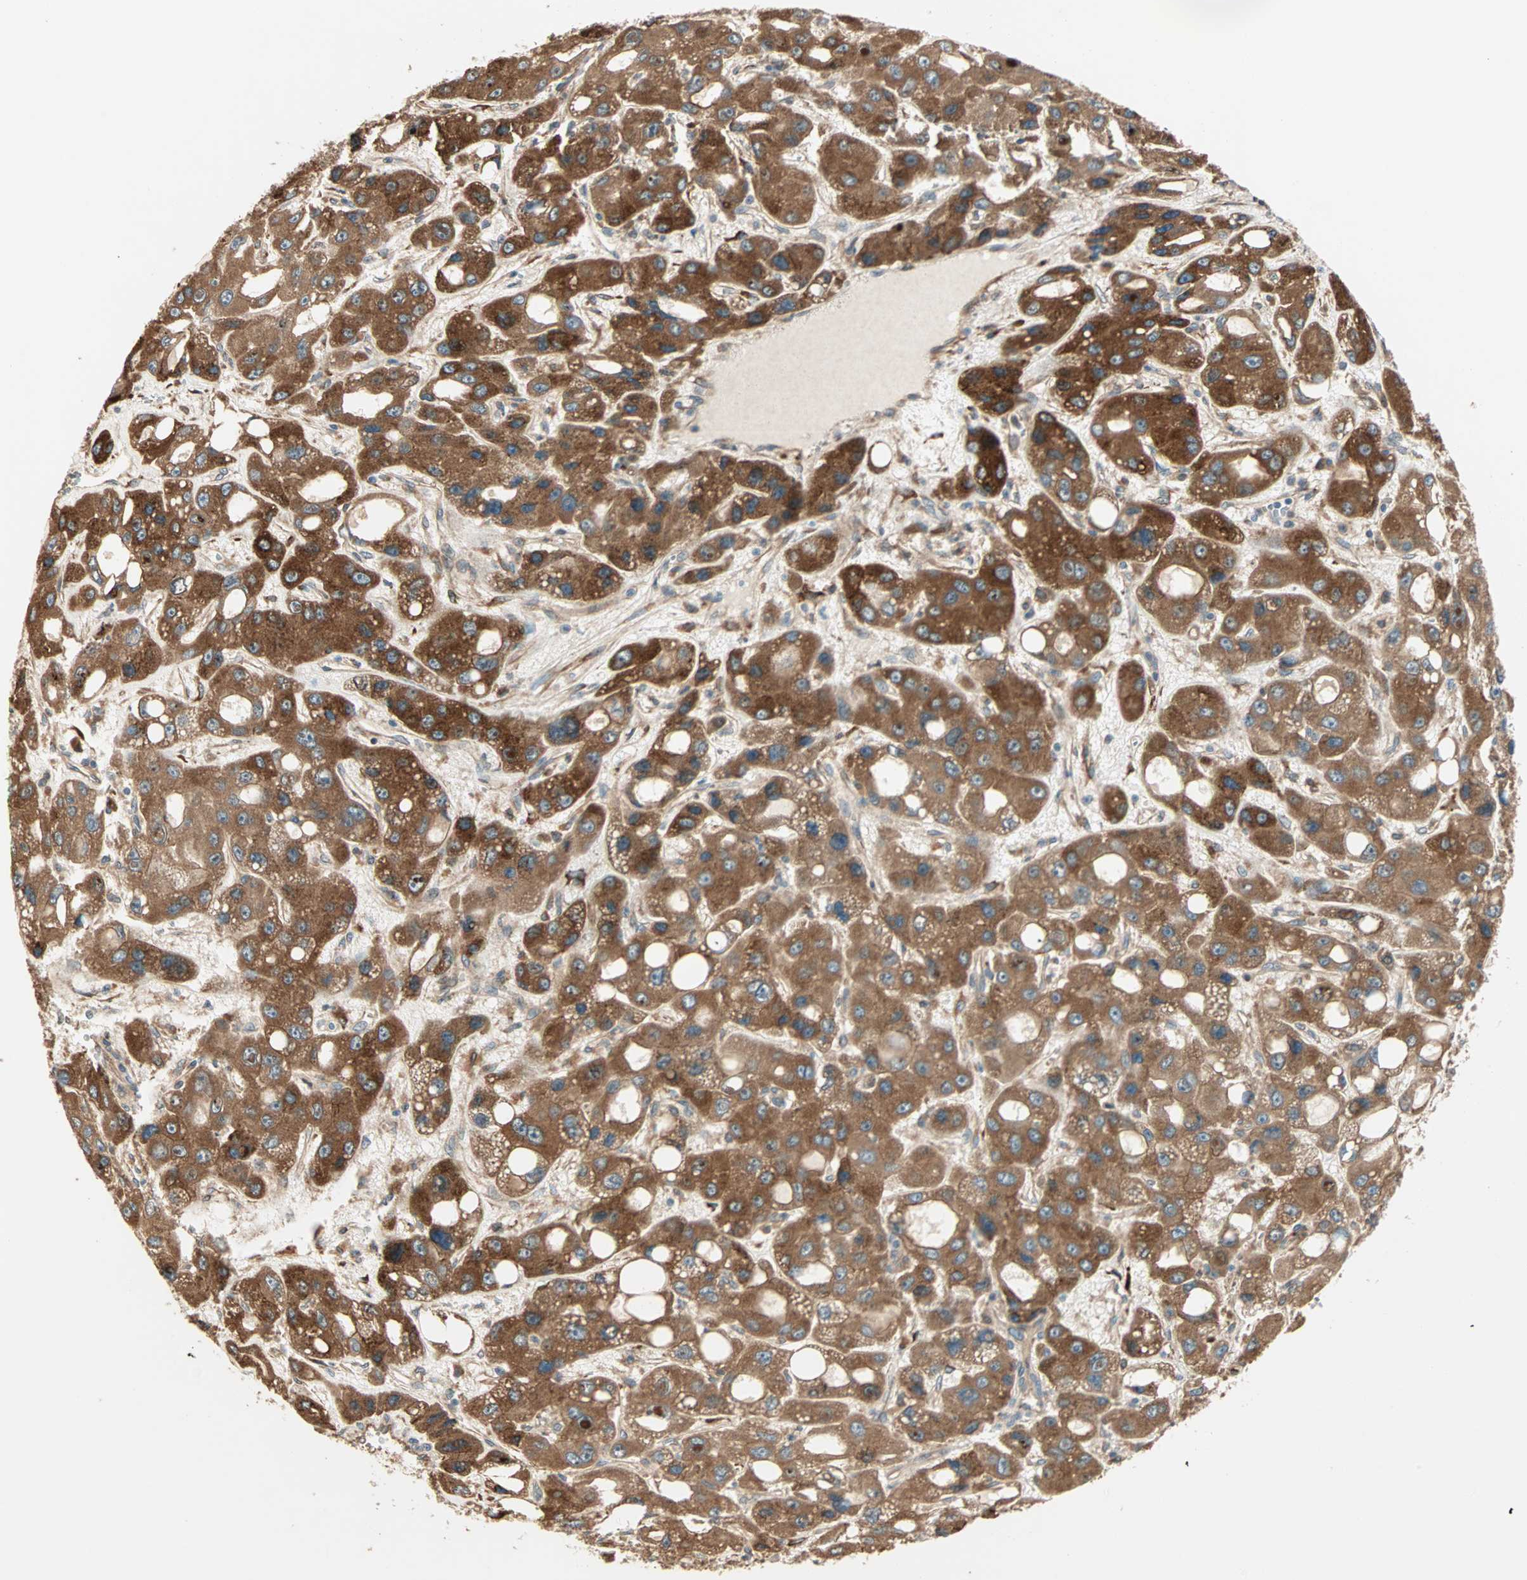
{"staining": {"intensity": "strong", "quantity": ">75%", "location": "cytoplasmic/membranous"}, "tissue": "liver cancer", "cell_type": "Tumor cells", "image_type": "cancer", "snomed": [{"axis": "morphology", "description": "Carcinoma, Hepatocellular, NOS"}, {"axis": "topography", "description": "Liver"}], "caption": "Strong cytoplasmic/membranous positivity for a protein is present in approximately >75% of tumor cells of liver hepatocellular carcinoma using immunohistochemistry.", "gene": "P4HA1", "patient": {"sex": "male", "age": 55}}